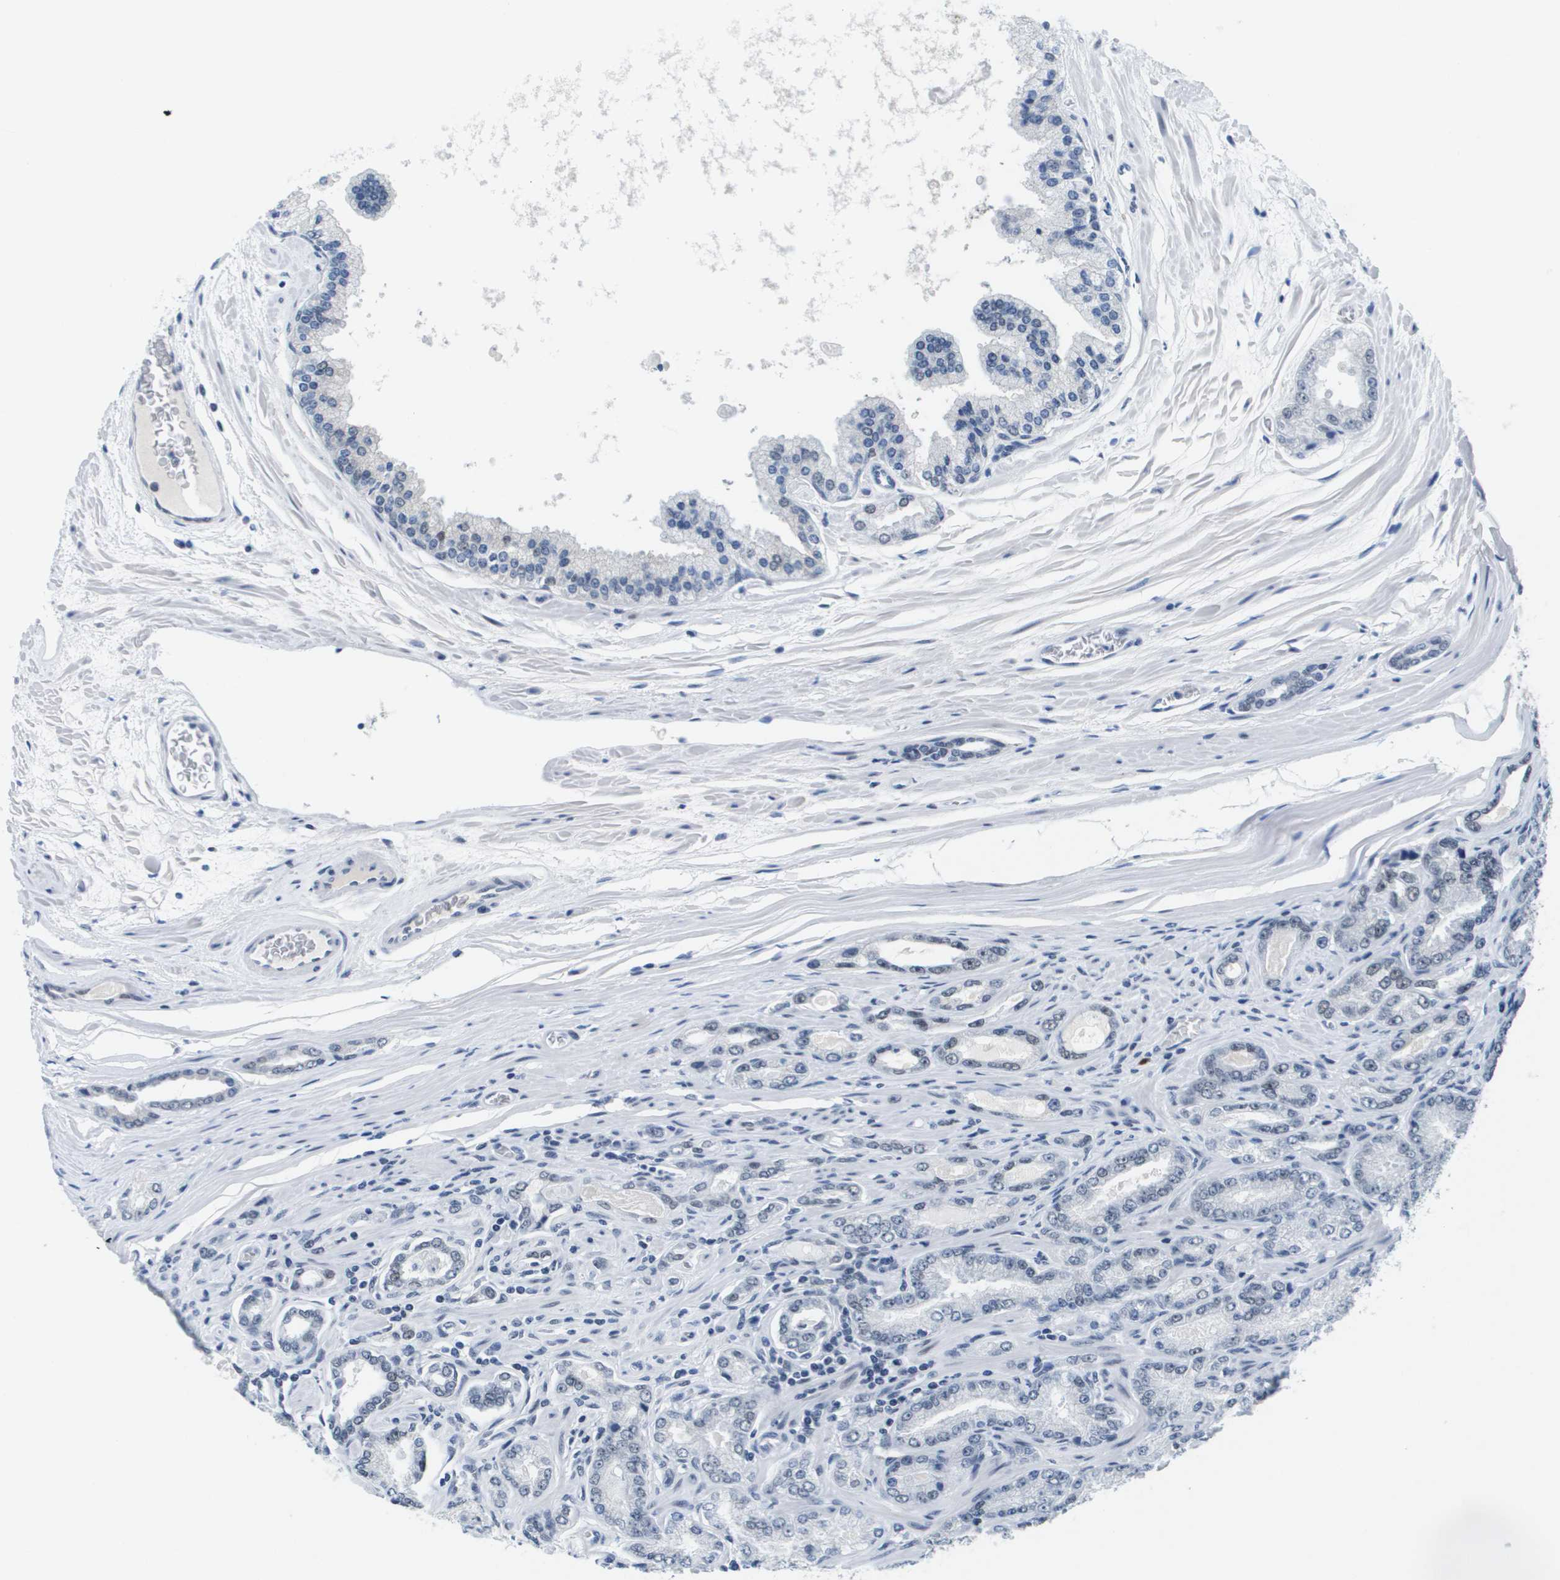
{"staining": {"intensity": "weak", "quantity": "<25%", "location": "nuclear"}, "tissue": "prostate cancer", "cell_type": "Tumor cells", "image_type": "cancer", "snomed": [{"axis": "morphology", "description": "Adenocarcinoma, High grade"}, {"axis": "topography", "description": "Prostate"}], "caption": "Immunohistochemical staining of human prostate cancer (adenocarcinoma (high-grade)) reveals no significant positivity in tumor cells.", "gene": "TP53RK", "patient": {"sex": "male", "age": 65}}